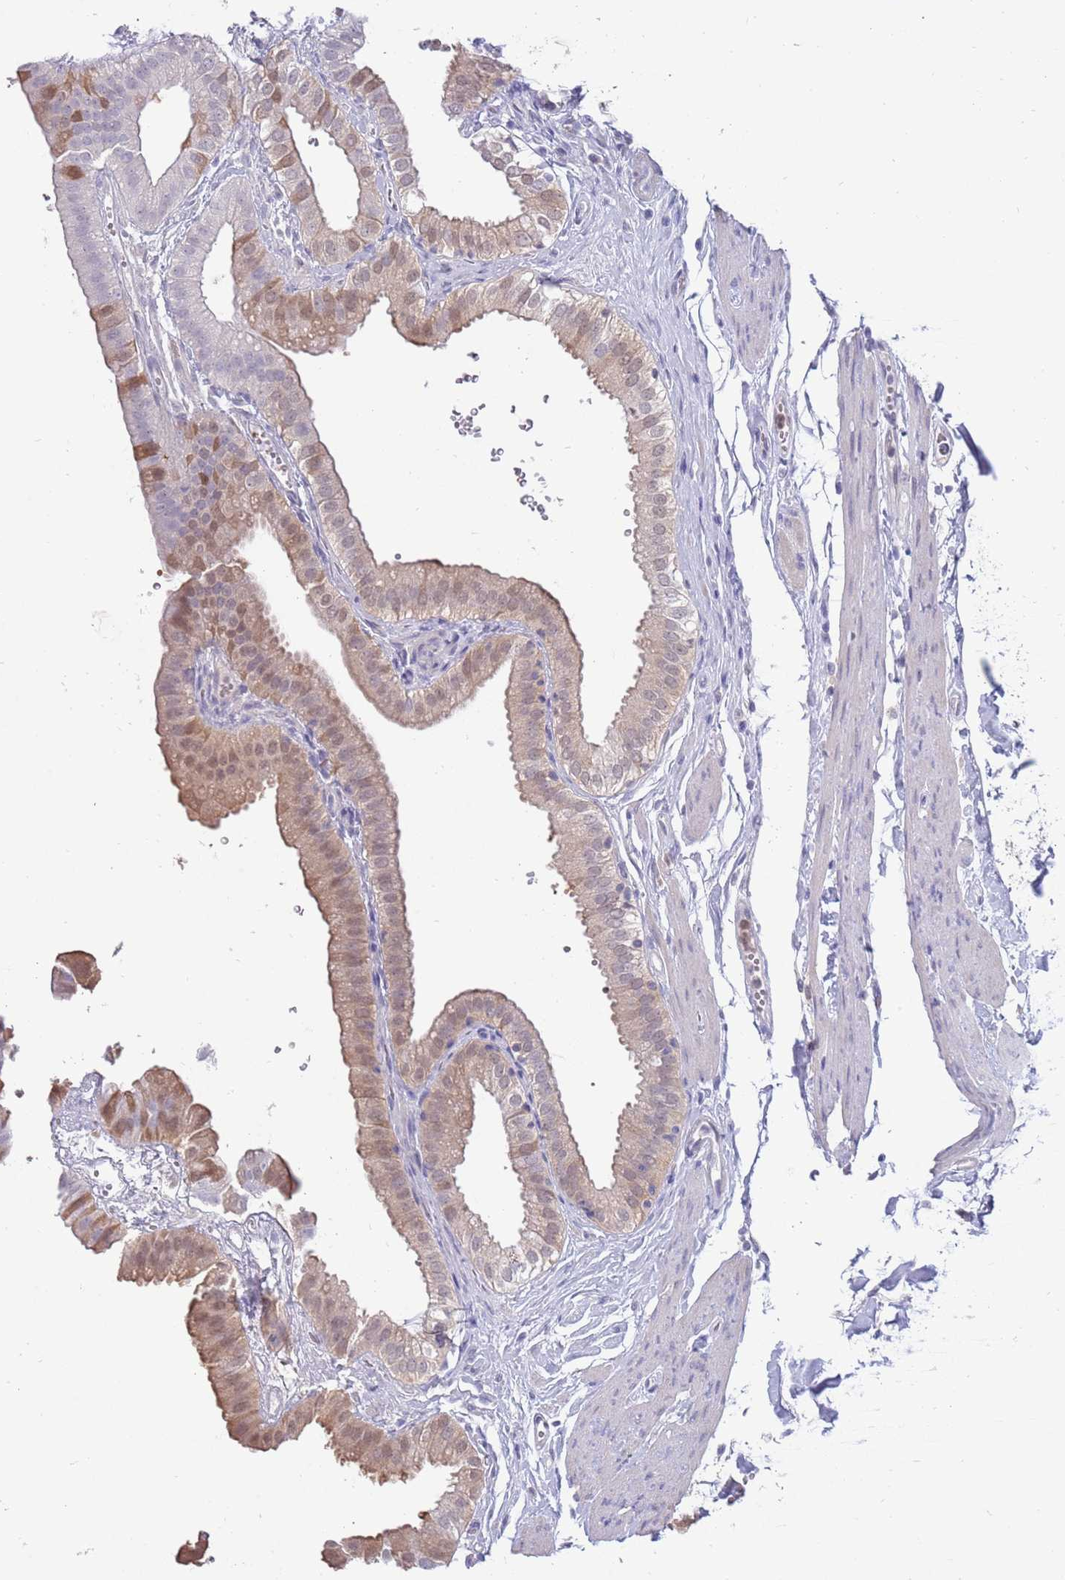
{"staining": {"intensity": "moderate", "quantity": ">75%", "location": "cytoplasmic/membranous,nuclear"}, "tissue": "gallbladder", "cell_type": "Glandular cells", "image_type": "normal", "snomed": [{"axis": "morphology", "description": "Normal tissue, NOS"}, {"axis": "topography", "description": "Gallbladder"}], "caption": "Immunohistochemistry (IHC) staining of unremarkable gallbladder, which exhibits medium levels of moderate cytoplasmic/membranous,nuclear staining in approximately >75% of glandular cells indicating moderate cytoplasmic/membranous,nuclear protein positivity. The staining was performed using DAB (brown) for protein detection and nuclei were counterstained in hematoxylin (blue).", "gene": "AP5S1", "patient": {"sex": "female", "age": 61}}